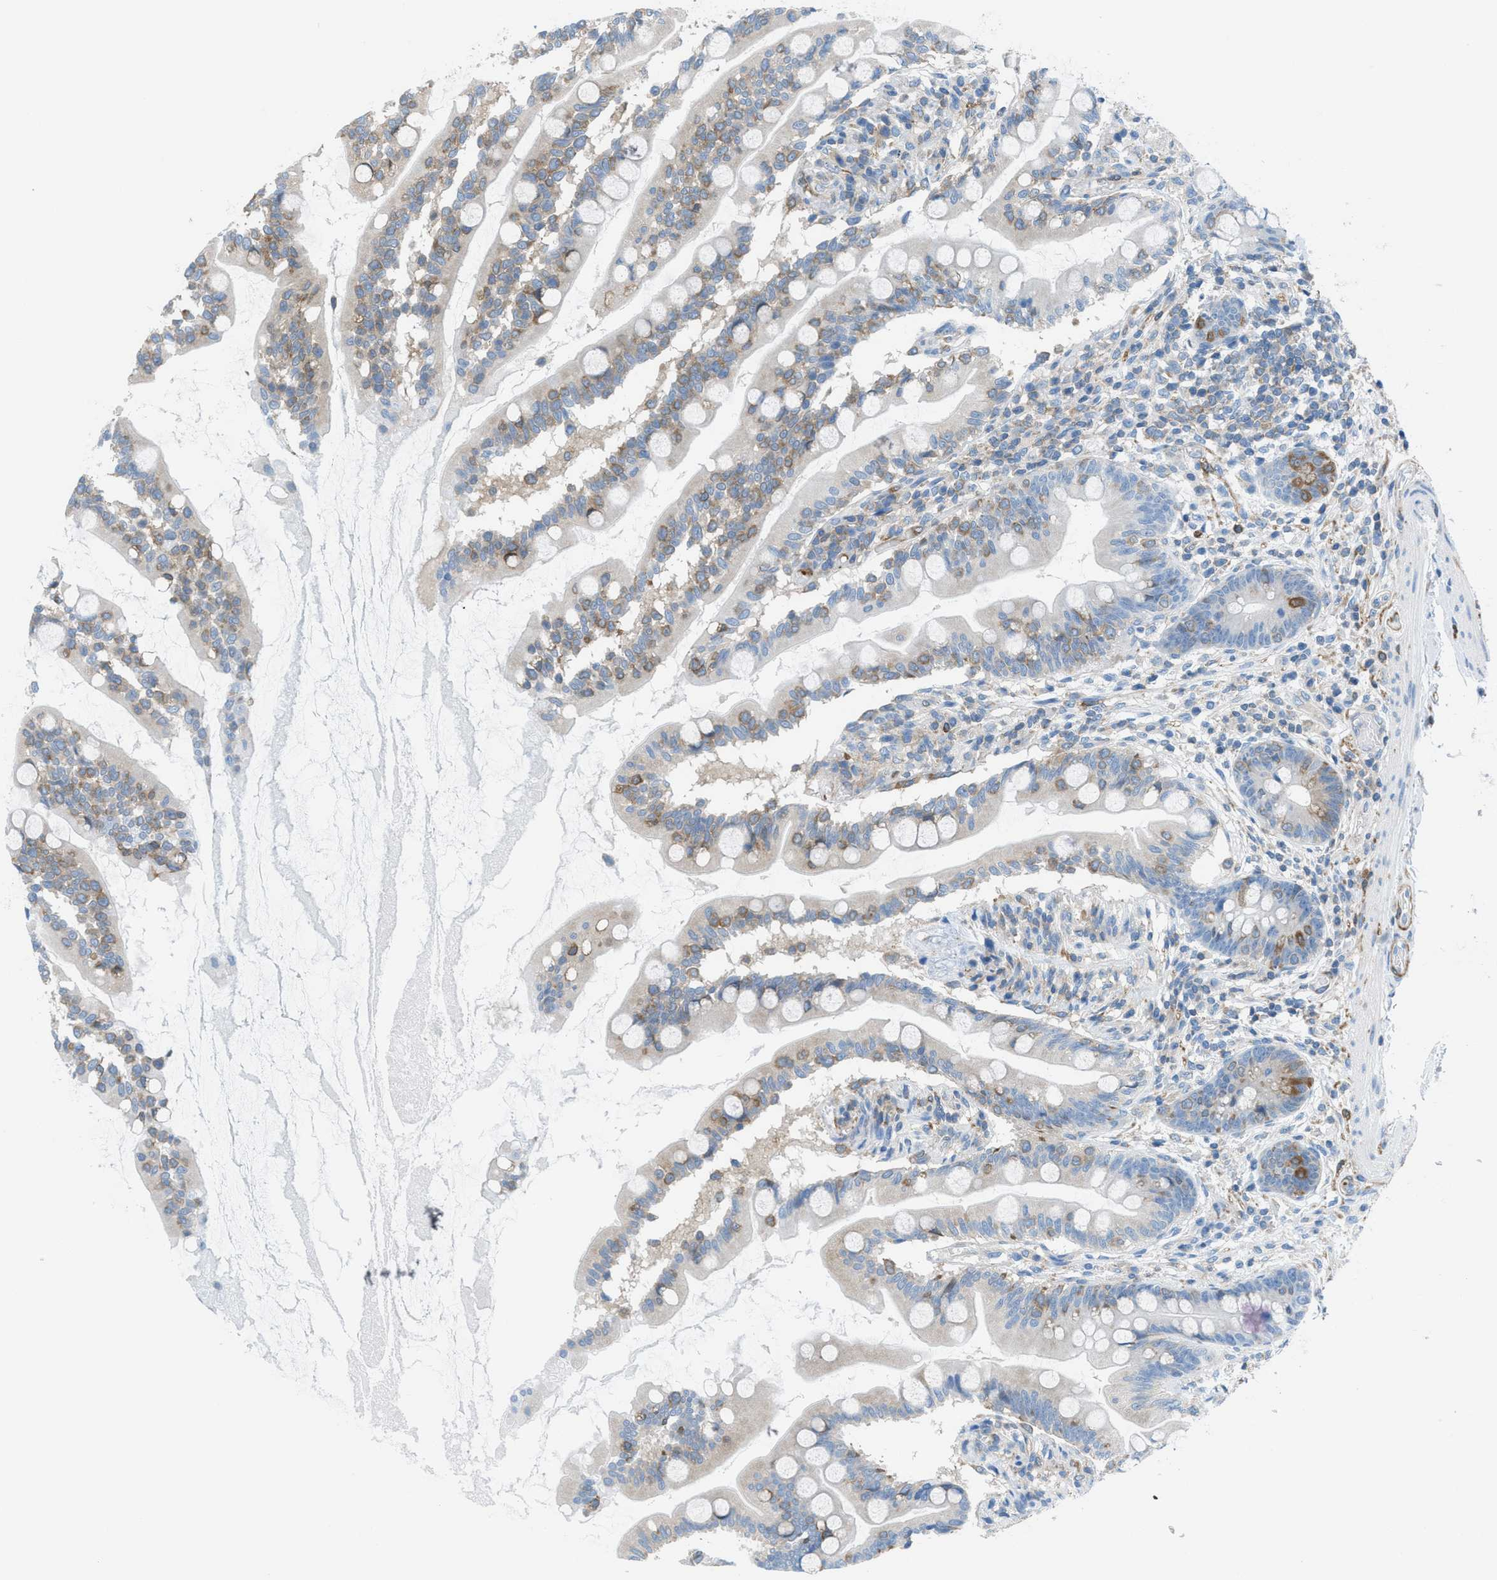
{"staining": {"intensity": "strong", "quantity": "<25%", "location": "cytoplasmic/membranous"}, "tissue": "small intestine", "cell_type": "Glandular cells", "image_type": "normal", "snomed": [{"axis": "morphology", "description": "Normal tissue, NOS"}, {"axis": "topography", "description": "Small intestine"}], "caption": "Glandular cells show strong cytoplasmic/membranous positivity in about <25% of cells in unremarkable small intestine.", "gene": "MAPRE2", "patient": {"sex": "female", "age": 56}}